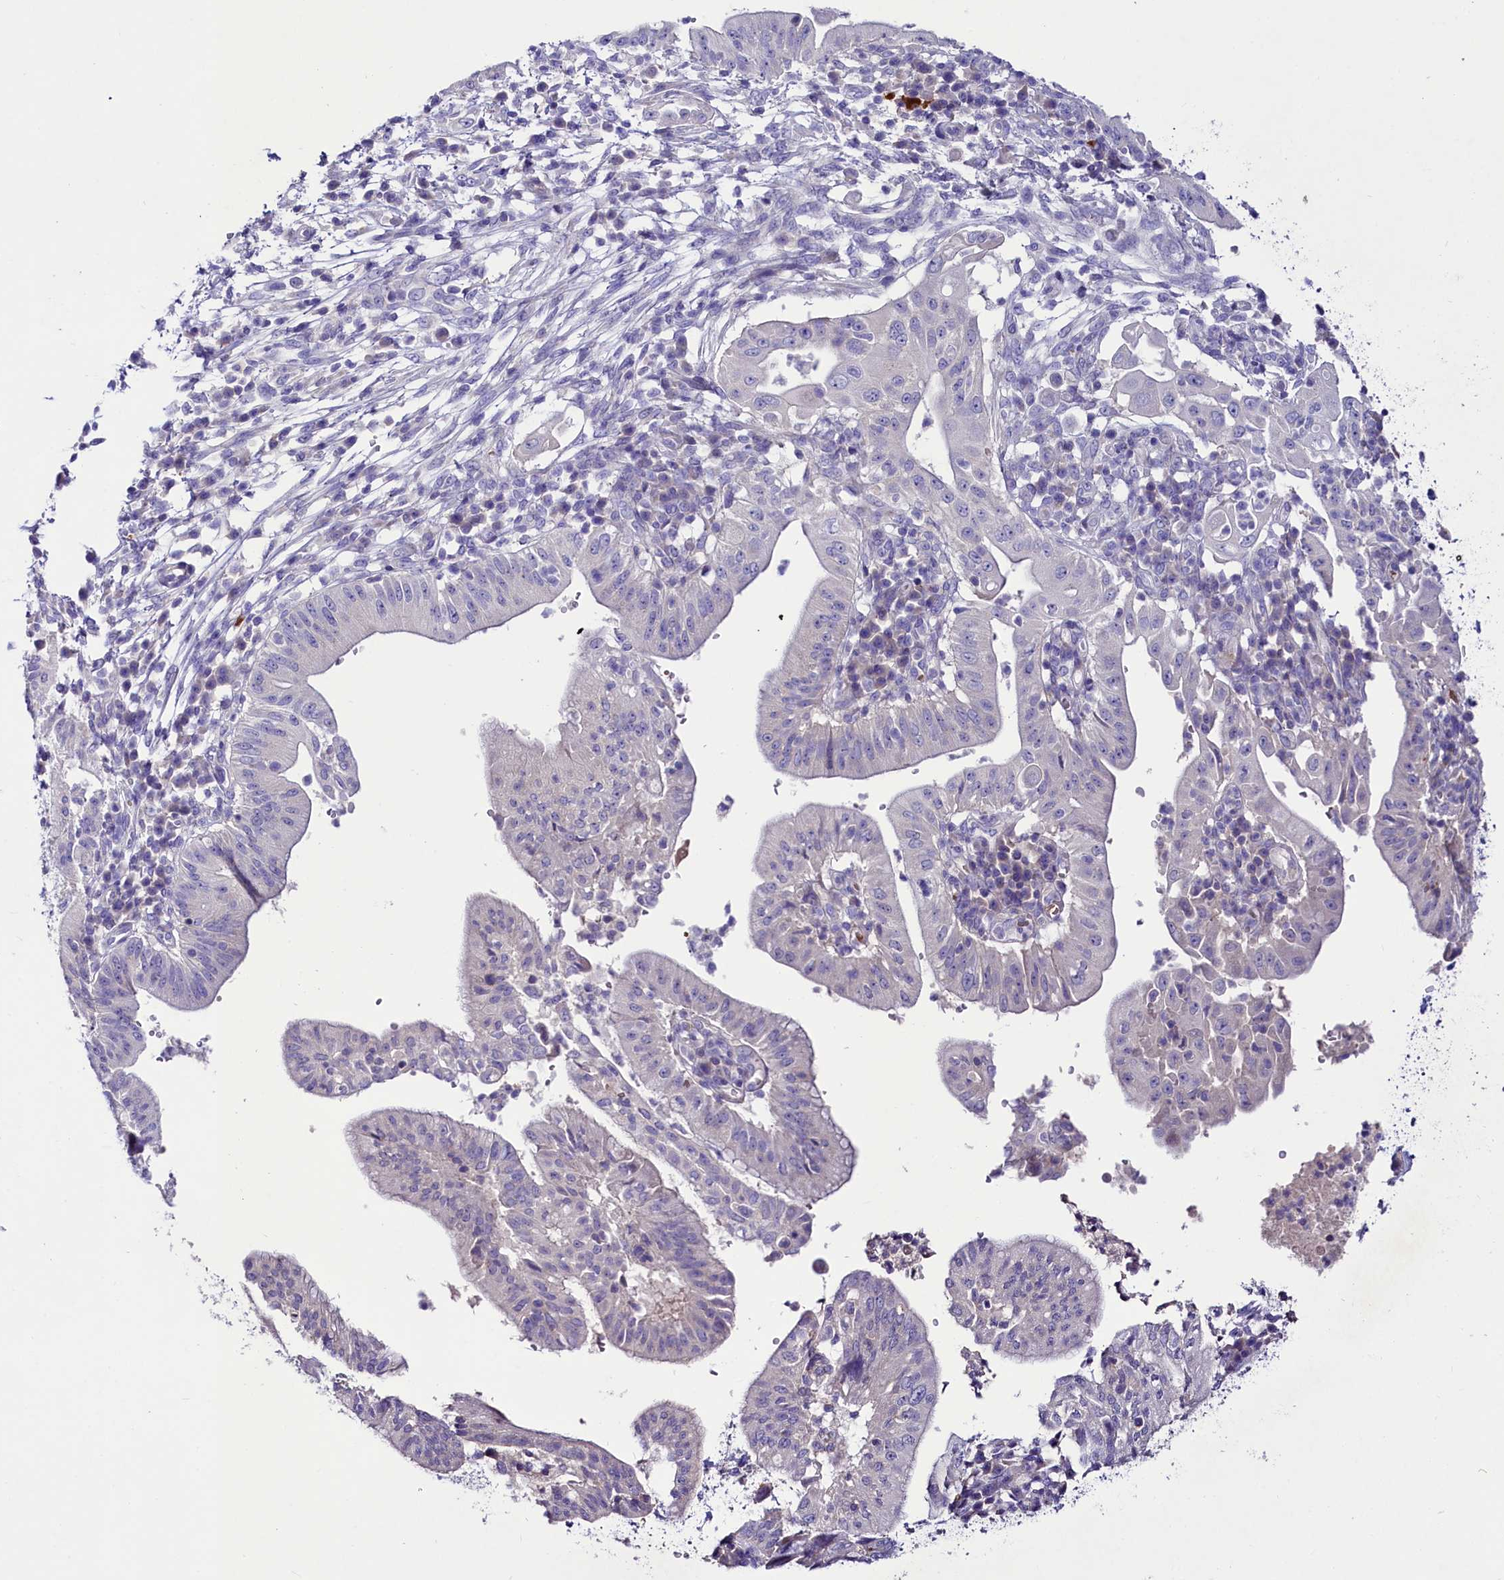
{"staining": {"intensity": "negative", "quantity": "none", "location": "none"}, "tissue": "pancreatic cancer", "cell_type": "Tumor cells", "image_type": "cancer", "snomed": [{"axis": "morphology", "description": "Adenocarcinoma, NOS"}, {"axis": "topography", "description": "Pancreas"}], "caption": "A micrograph of pancreatic cancer stained for a protein exhibits no brown staining in tumor cells.", "gene": "ABHD5", "patient": {"sex": "male", "age": 68}}